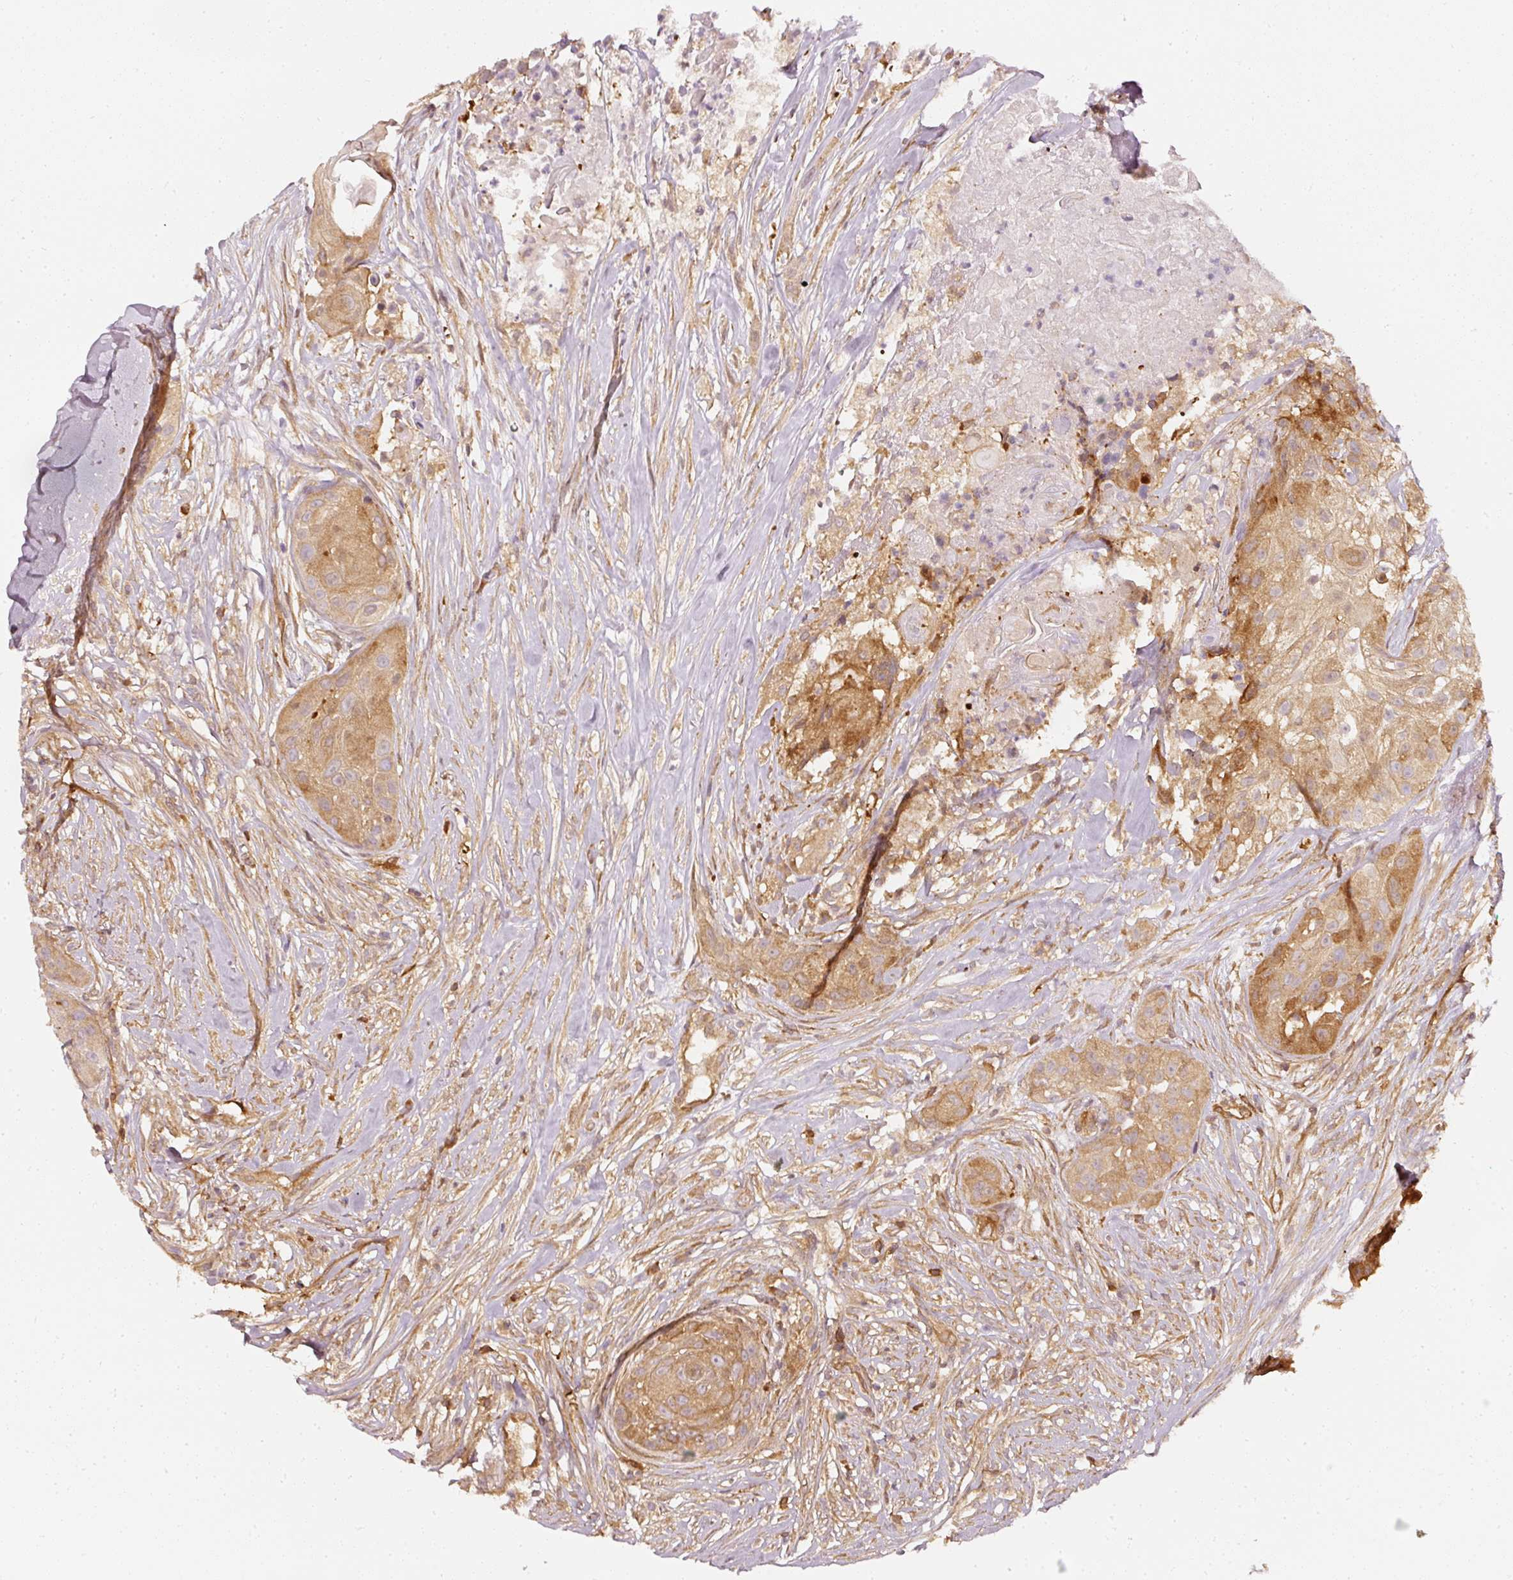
{"staining": {"intensity": "moderate", "quantity": "25%-75%", "location": "cytoplasmic/membranous"}, "tissue": "head and neck cancer", "cell_type": "Tumor cells", "image_type": "cancer", "snomed": [{"axis": "morphology", "description": "Squamous cell carcinoma, NOS"}, {"axis": "topography", "description": "Head-Neck"}], "caption": "A brown stain shows moderate cytoplasmic/membranous positivity of a protein in head and neck cancer (squamous cell carcinoma) tumor cells.", "gene": "ASMTL", "patient": {"sex": "male", "age": 83}}